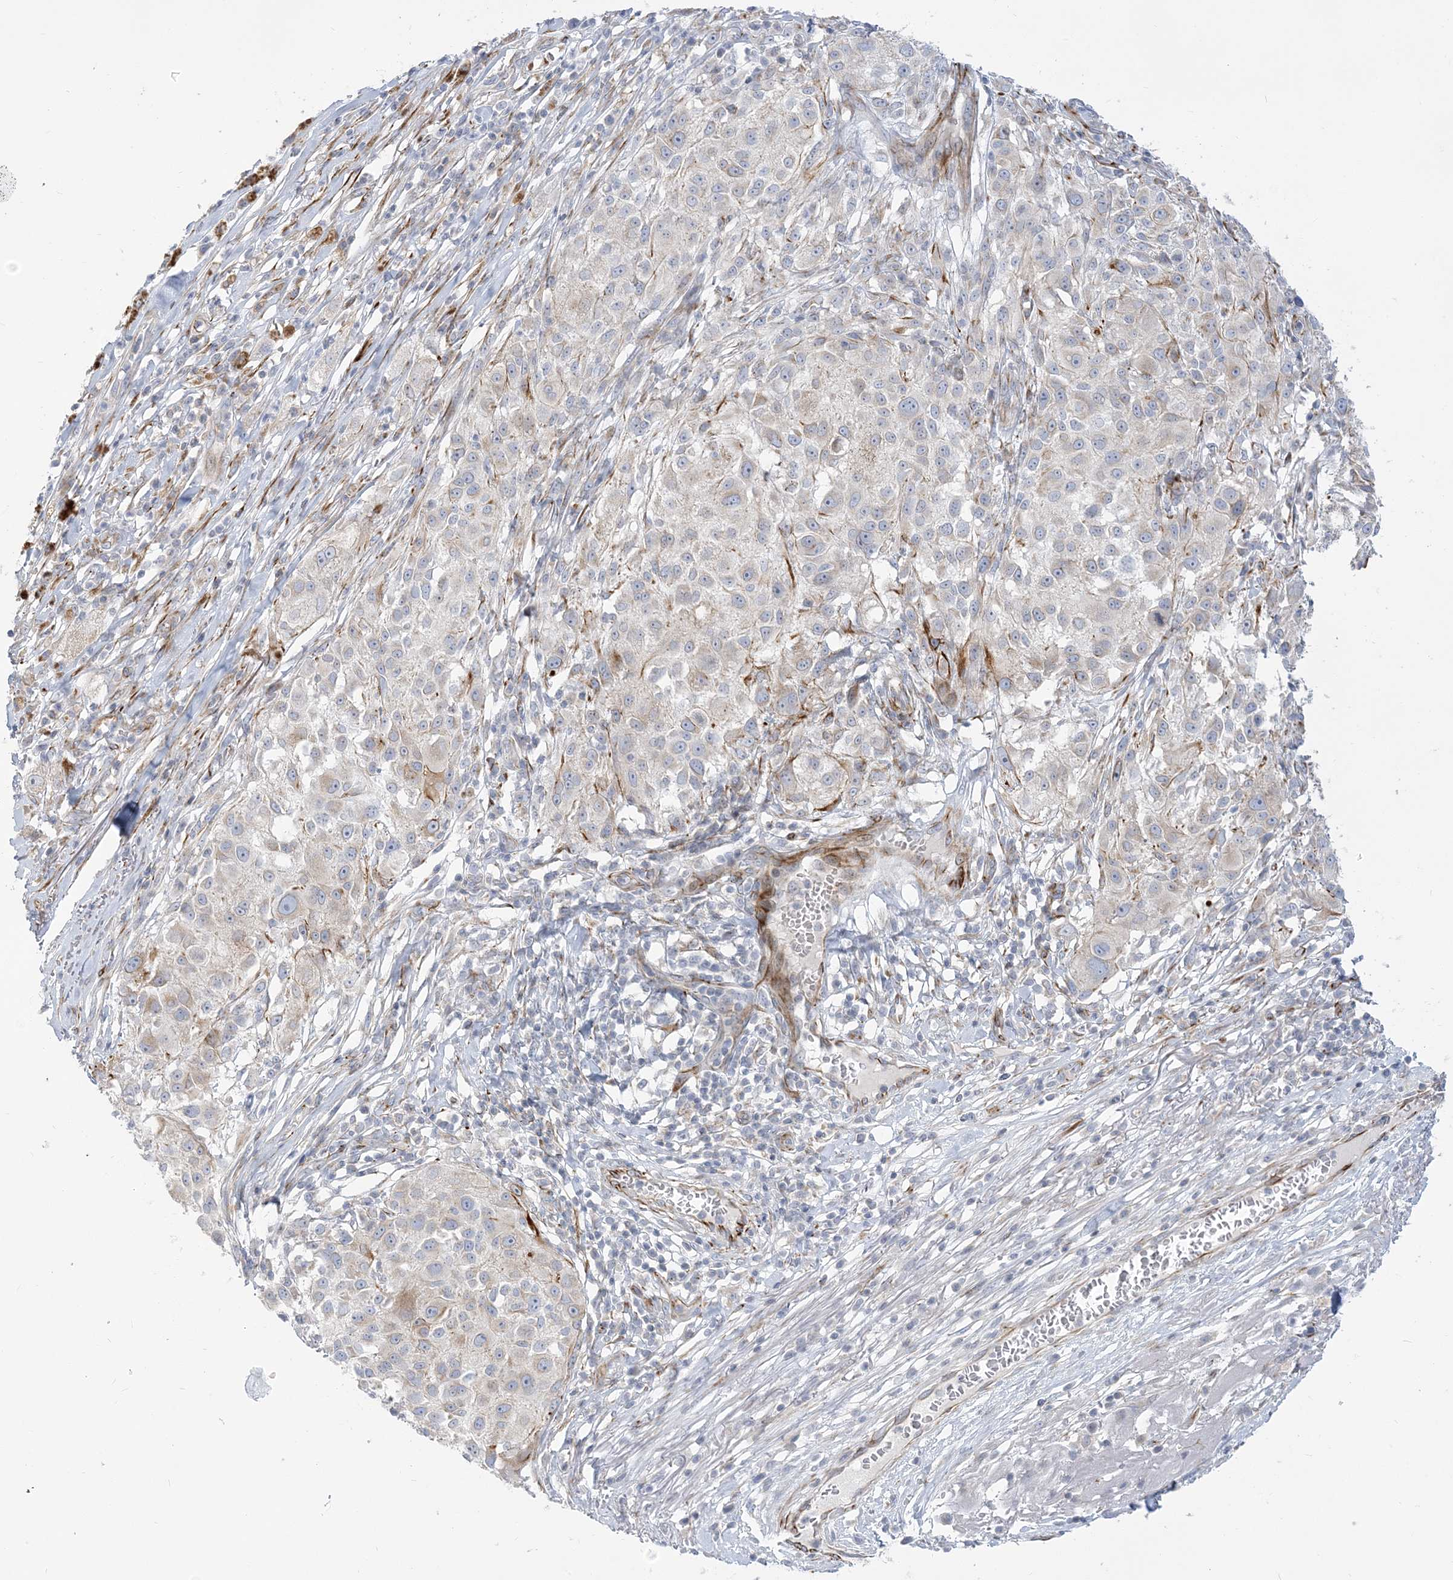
{"staining": {"intensity": "negative", "quantity": "none", "location": "none"}, "tissue": "melanoma", "cell_type": "Tumor cells", "image_type": "cancer", "snomed": [{"axis": "morphology", "description": "Necrosis, NOS"}, {"axis": "morphology", "description": "Malignant melanoma, NOS"}, {"axis": "topography", "description": "Skin"}], "caption": "A high-resolution photomicrograph shows immunohistochemistry (IHC) staining of malignant melanoma, which displays no significant staining in tumor cells.", "gene": "GPAT2", "patient": {"sex": "female", "age": 87}}